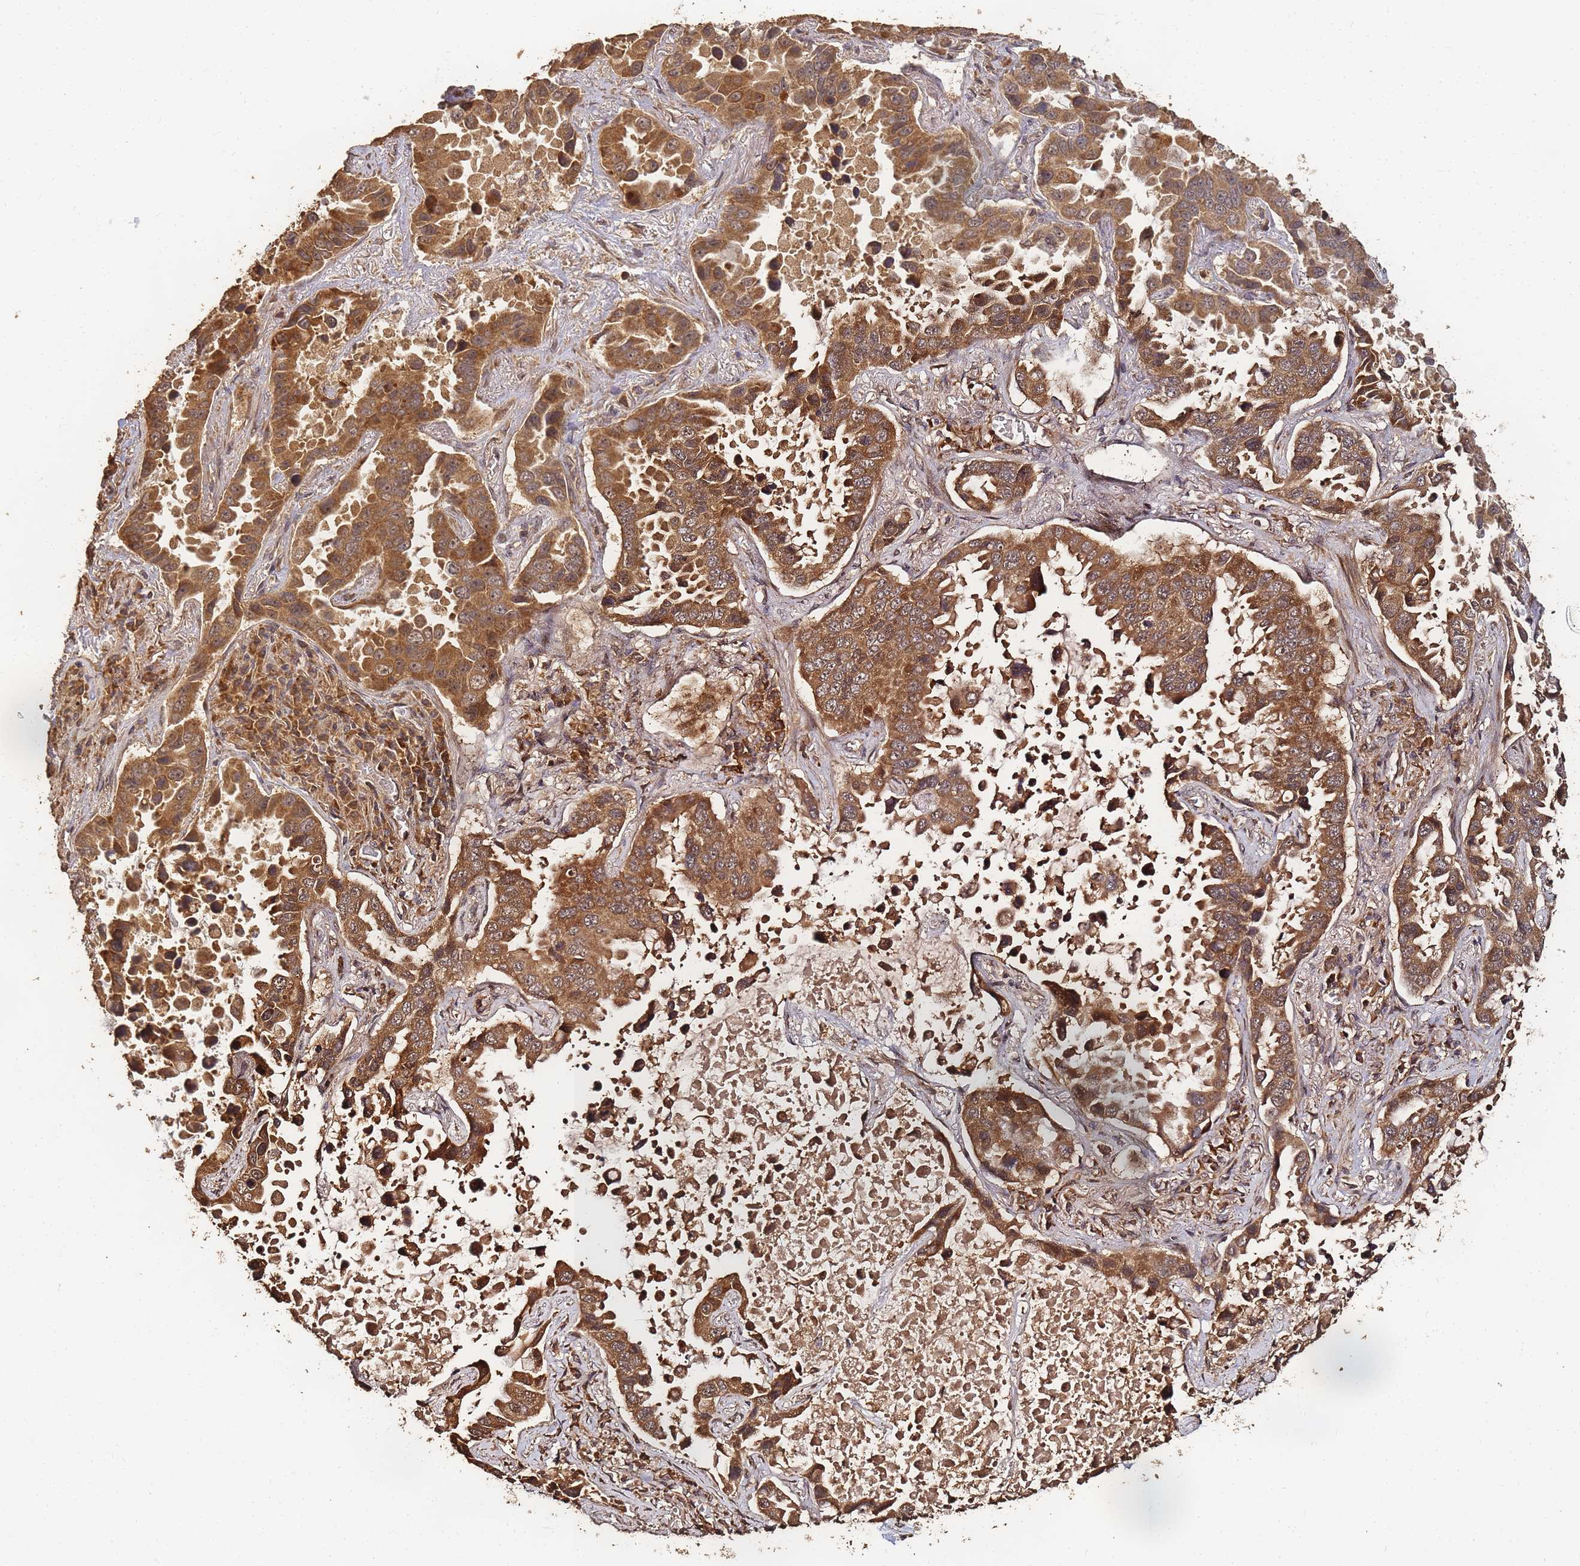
{"staining": {"intensity": "moderate", "quantity": ">75%", "location": "cytoplasmic/membranous,nuclear"}, "tissue": "lung cancer", "cell_type": "Tumor cells", "image_type": "cancer", "snomed": [{"axis": "morphology", "description": "Adenocarcinoma, NOS"}, {"axis": "topography", "description": "Lung"}], "caption": "Immunohistochemistry micrograph of human lung cancer (adenocarcinoma) stained for a protein (brown), which shows medium levels of moderate cytoplasmic/membranous and nuclear staining in about >75% of tumor cells.", "gene": "ALKBH1", "patient": {"sex": "male", "age": 64}}